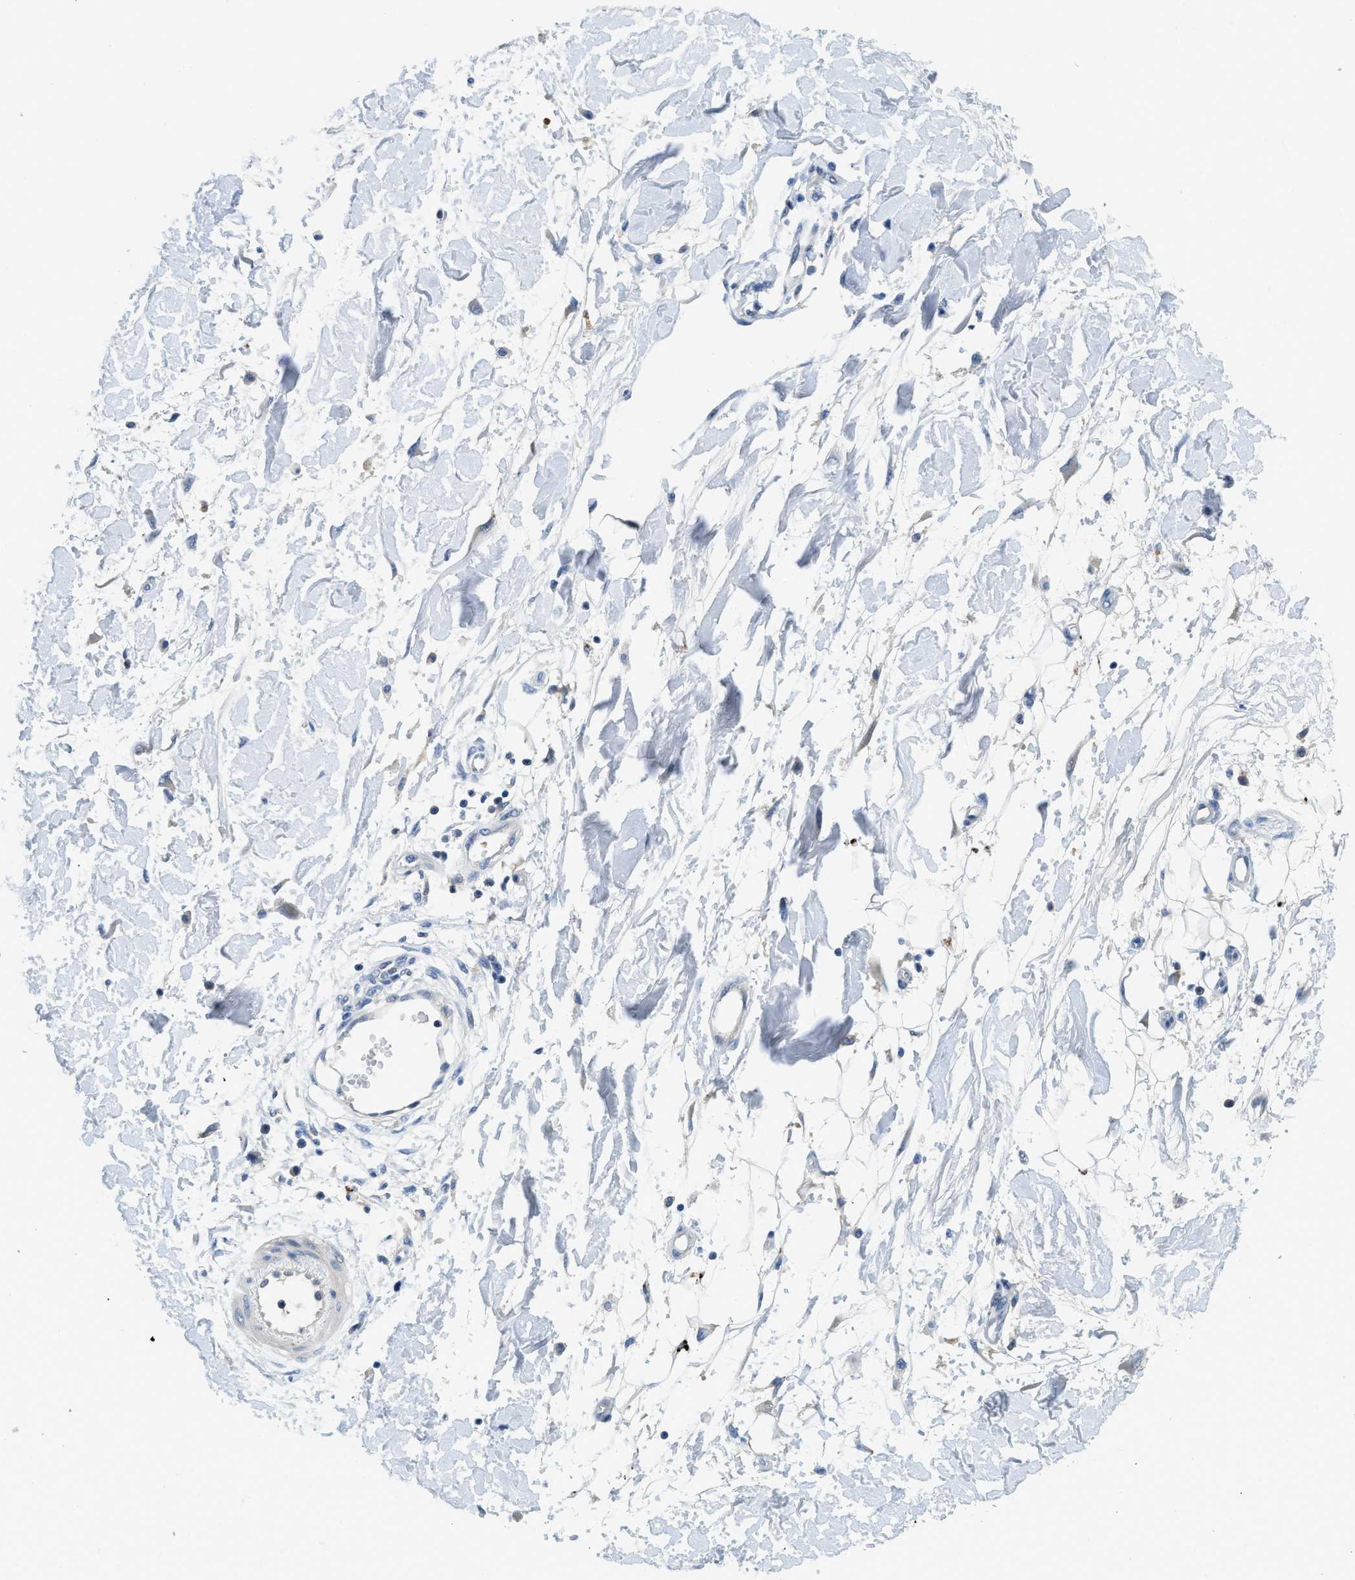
{"staining": {"intensity": "negative", "quantity": "none", "location": "none"}, "tissue": "adipose tissue", "cell_type": "Adipocytes", "image_type": "normal", "snomed": [{"axis": "morphology", "description": "Normal tissue, NOS"}, {"axis": "morphology", "description": "Squamous cell carcinoma, NOS"}, {"axis": "topography", "description": "Skin"}, {"axis": "topography", "description": "Peripheral nerve tissue"}], "caption": "High magnification brightfield microscopy of unremarkable adipose tissue stained with DAB (brown) and counterstained with hematoxylin (blue): adipocytes show no significant expression. (DAB immunohistochemistry (IHC) visualized using brightfield microscopy, high magnification).", "gene": "TSPAN3", "patient": {"sex": "male", "age": 83}}